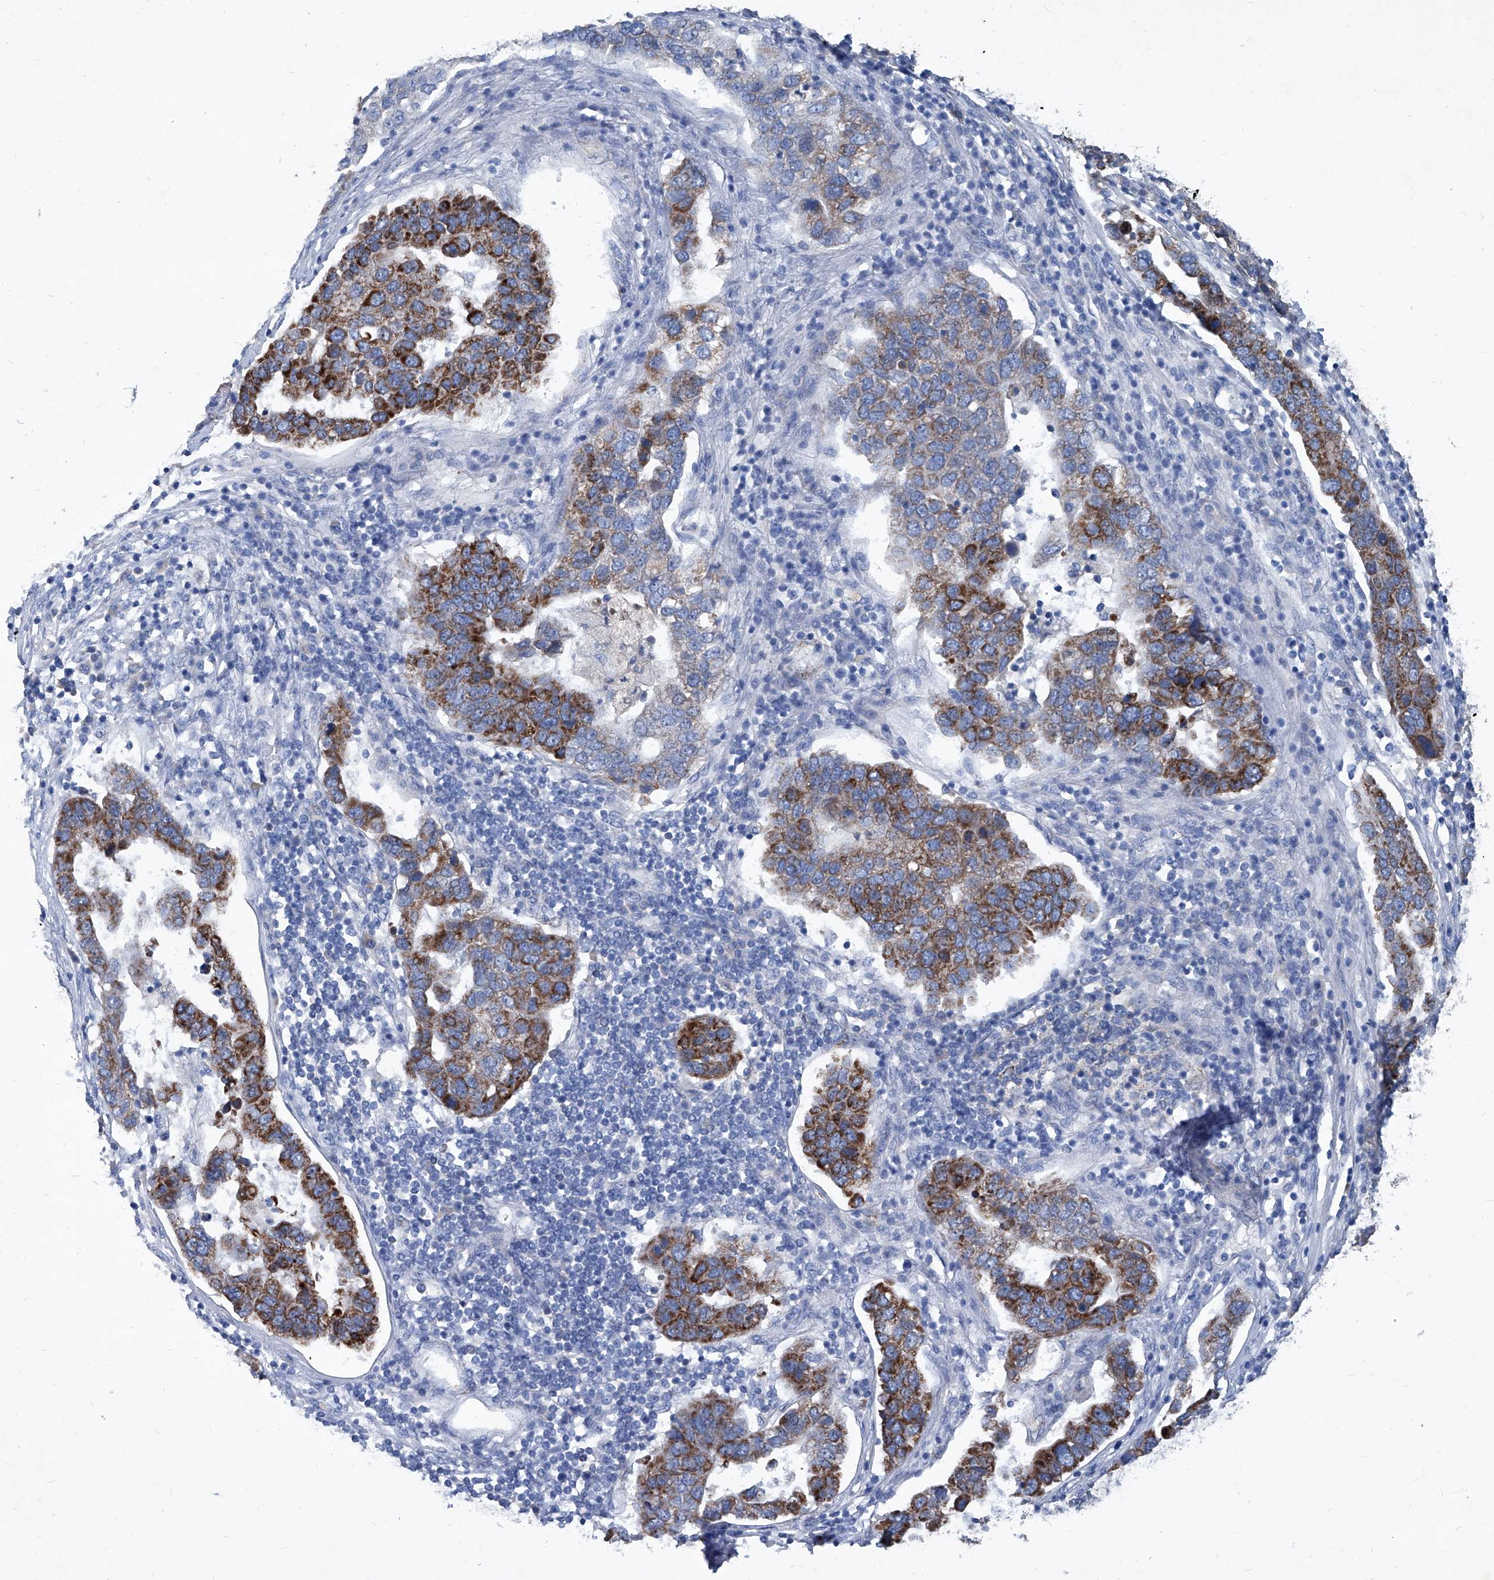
{"staining": {"intensity": "strong", "quantity": "25%-75%", "location": "cytoplasmic/membranous"}, "tissue": "pancreatic cancer", "cell_type": "Tumor cells", "image_type": "cancer", "snomed": [{"axis": "morphology", "description": "Adenocarcinoma, NOS"}, {"axis": "topography", "description": "Pancreas"}], "caption": "Human adenocarcinoma (pancreatic) stained for a protein (brown) demonstrates strong cytoplasmic/membranous positive staining in about 25%-75% of tumor cells.", "gene": "MTARC1", "patient": {"sex": "female", "age": 61}}